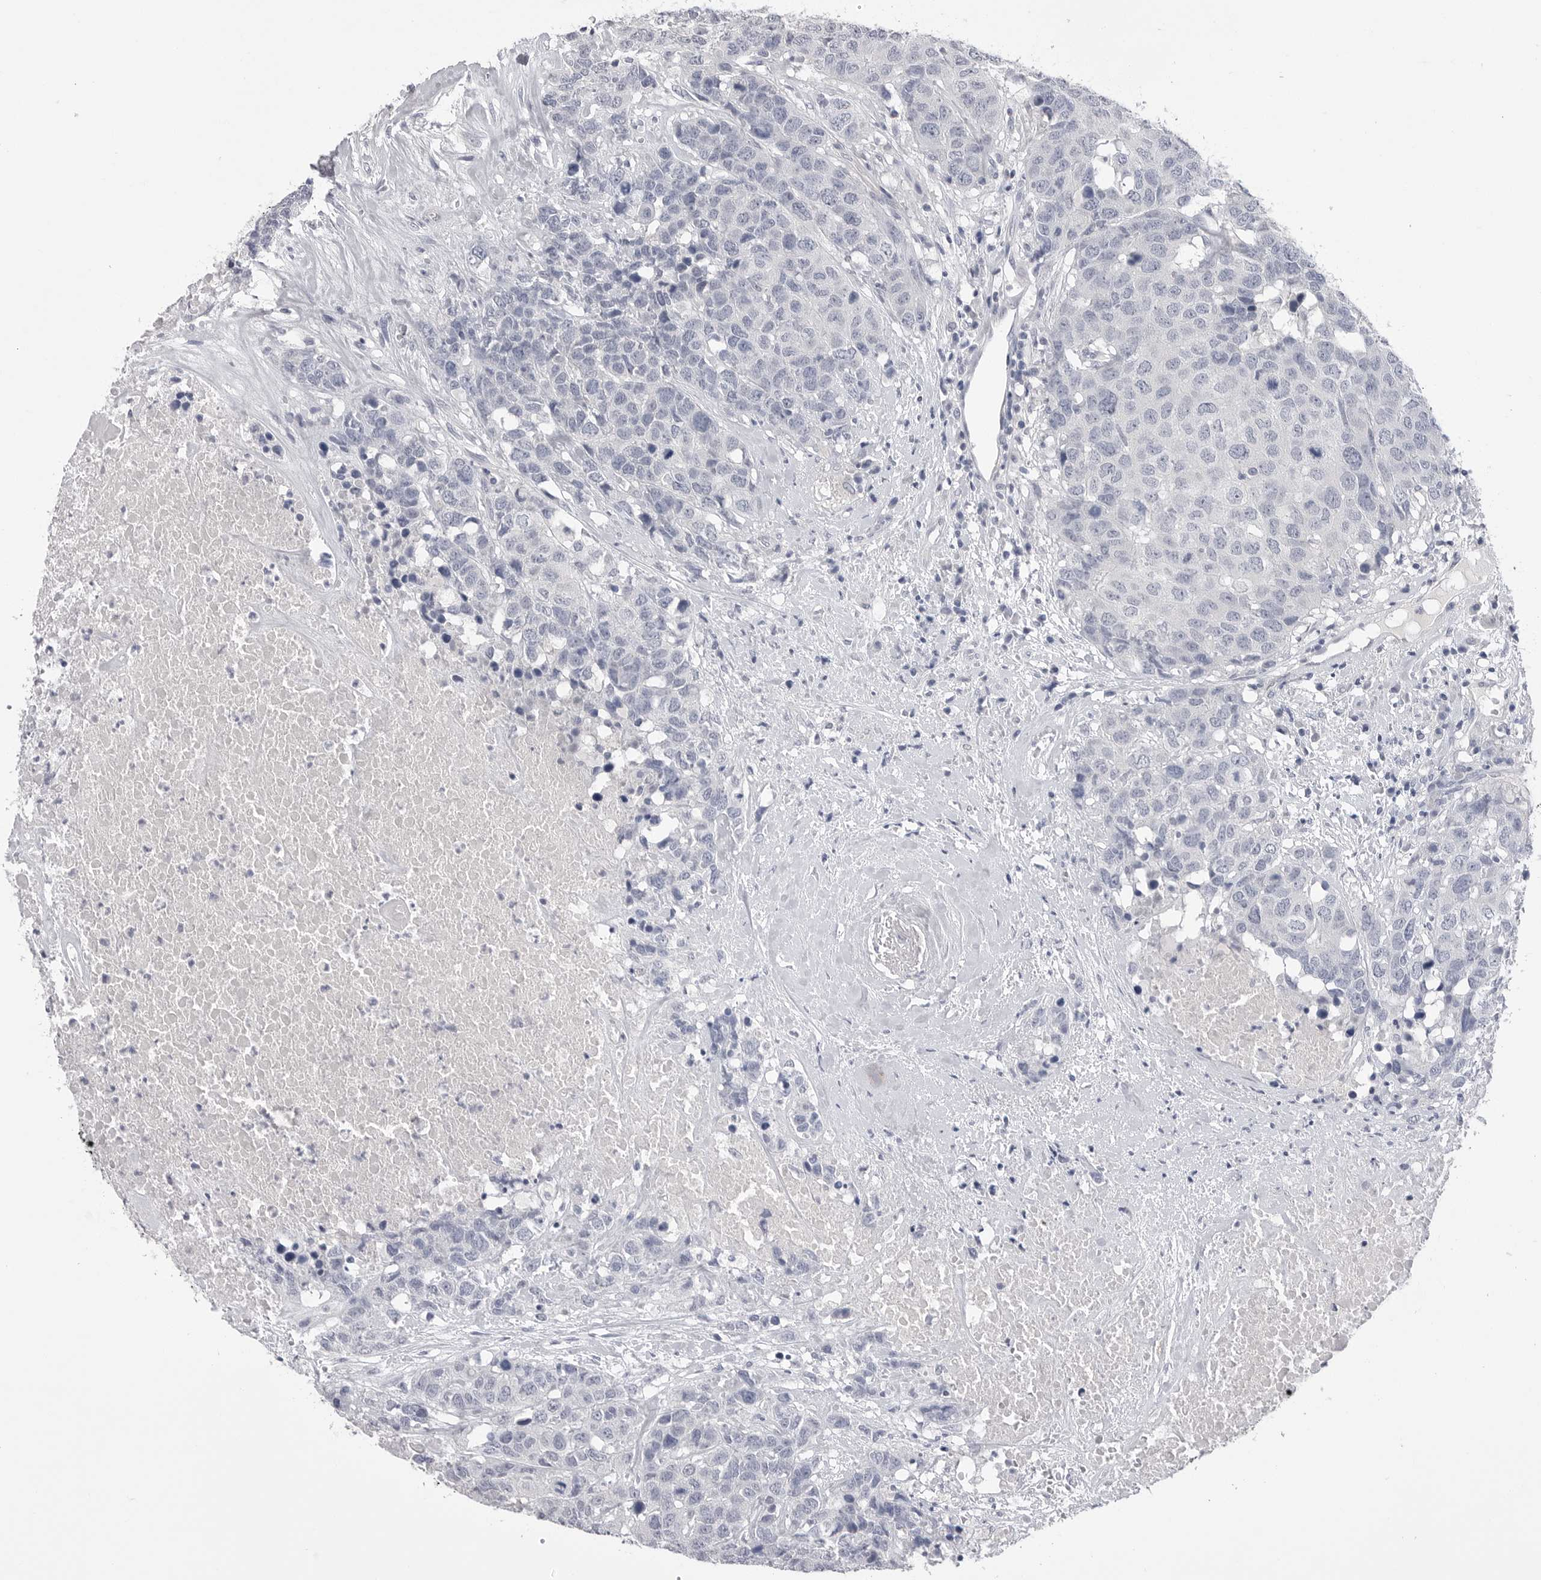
{"staining": {"intensity": "negative", "quantity": "none", "location": "none"}, "tissue": "head and neck cancer", "cell_type": "Tumor cells", "image_type": "cancer", "snomed": [{"axis": "morphology", "description": "Squamous cell carcinoma, NOS"}, {"axis": "topography", "description": "Head-Neck"}], "caption": "Immunohistochemical staining of squamous cell carcinoma (head and neck) reveals no significant expression in tumor cells.", "gene": "DLGAP3", "patient": {"sex": "male", "age": 66}}